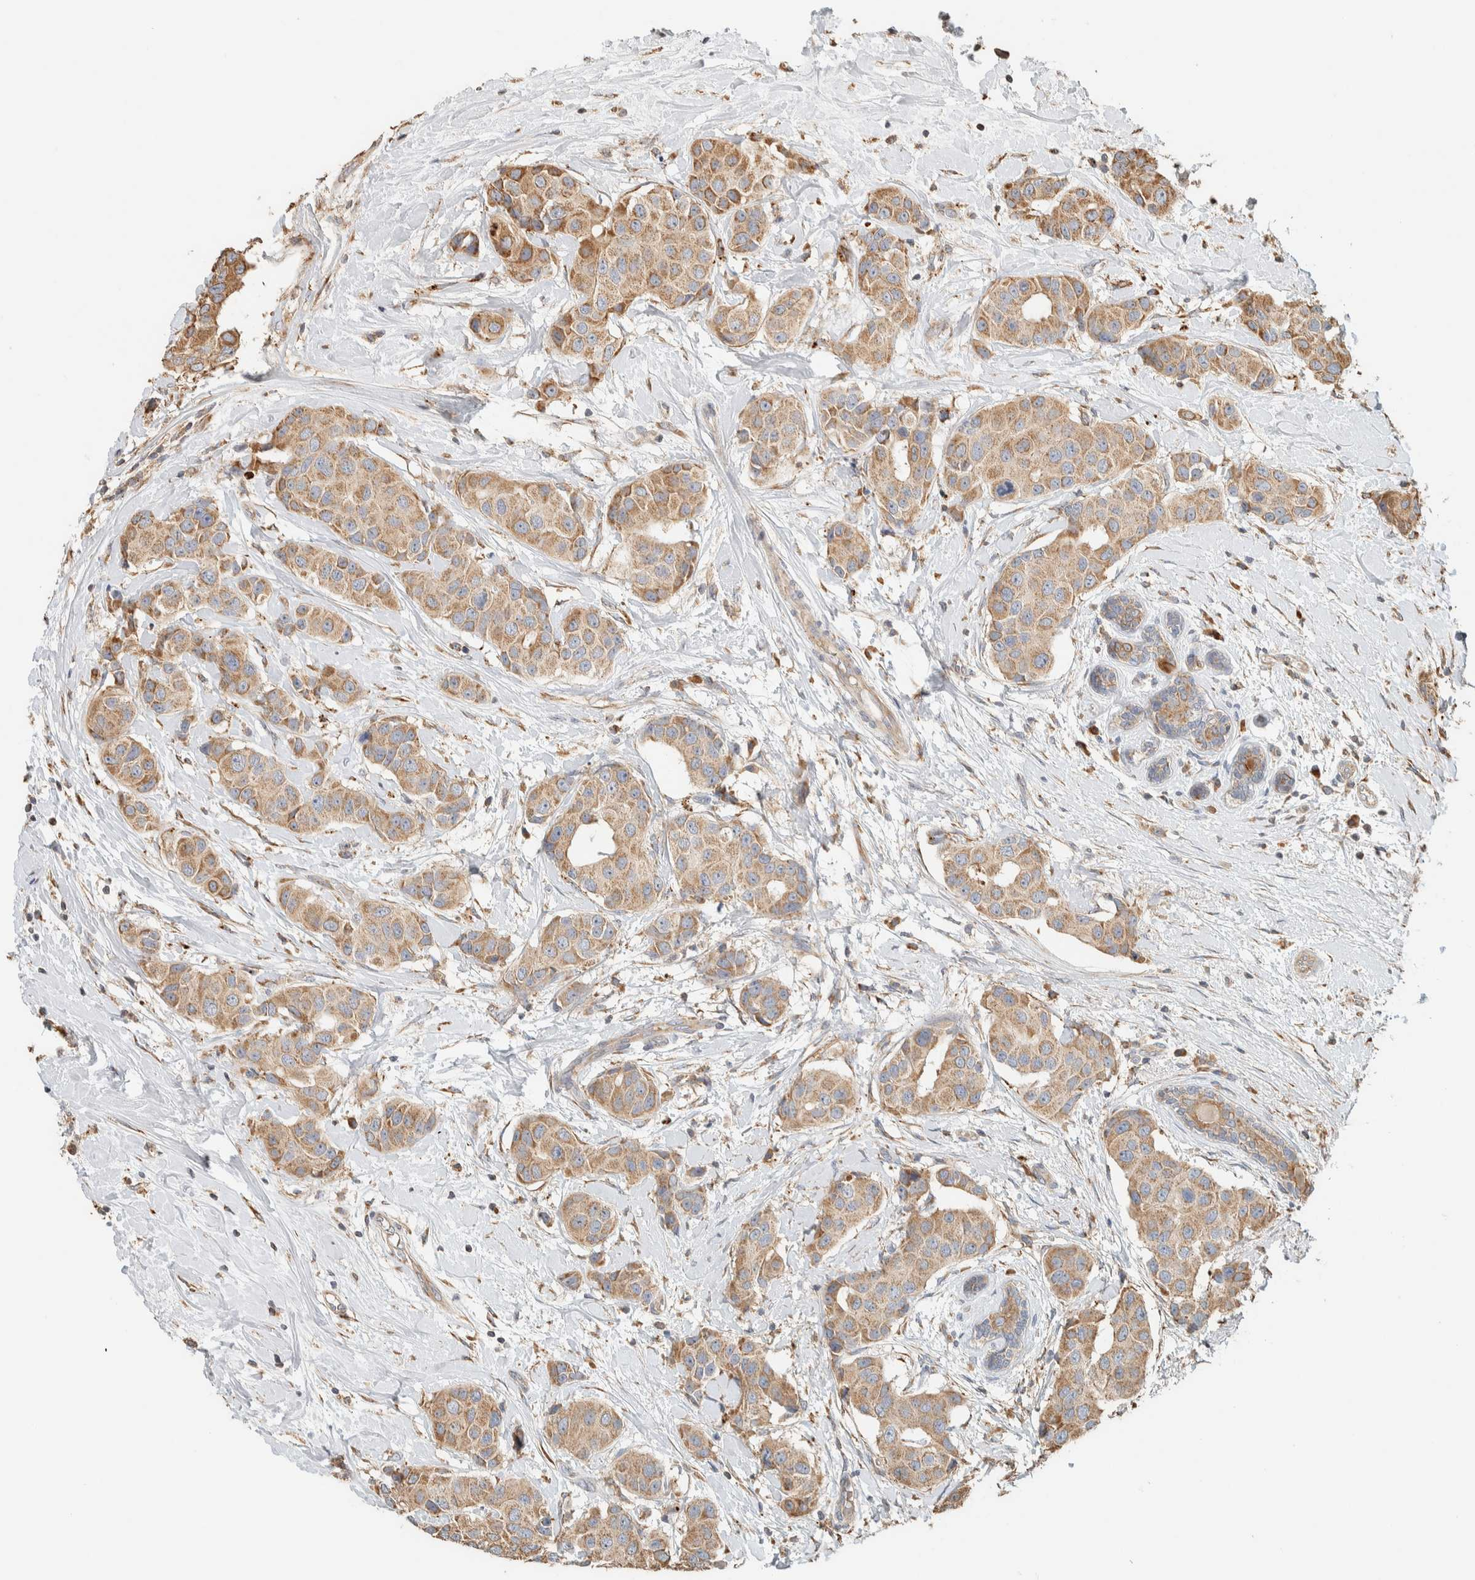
{"staining": {"intensity": "moderate", "quantity": ">75%", "location": "cytoplasmic/membranous"}, "tissue": "breast cancer", "cell_type": "Tumor cells", "image_type": "cancer", "snomed": [{"axis": "morphology", "description": "Normal tissue, NOS"}, {"axis": "morphology", "description": "Duct carcinoma"}, {"axis": "topography", "description": "Breast"}], "caption": "There is medium levels of moderate cytoplasmic/membranous staining in tumor cells of breast intraductal carcinoma, as demonstrated by immunohistochemical staining (brown color).", "gene": "RAB11FIP1", "patient": {"sex": "female", "age": 39}}